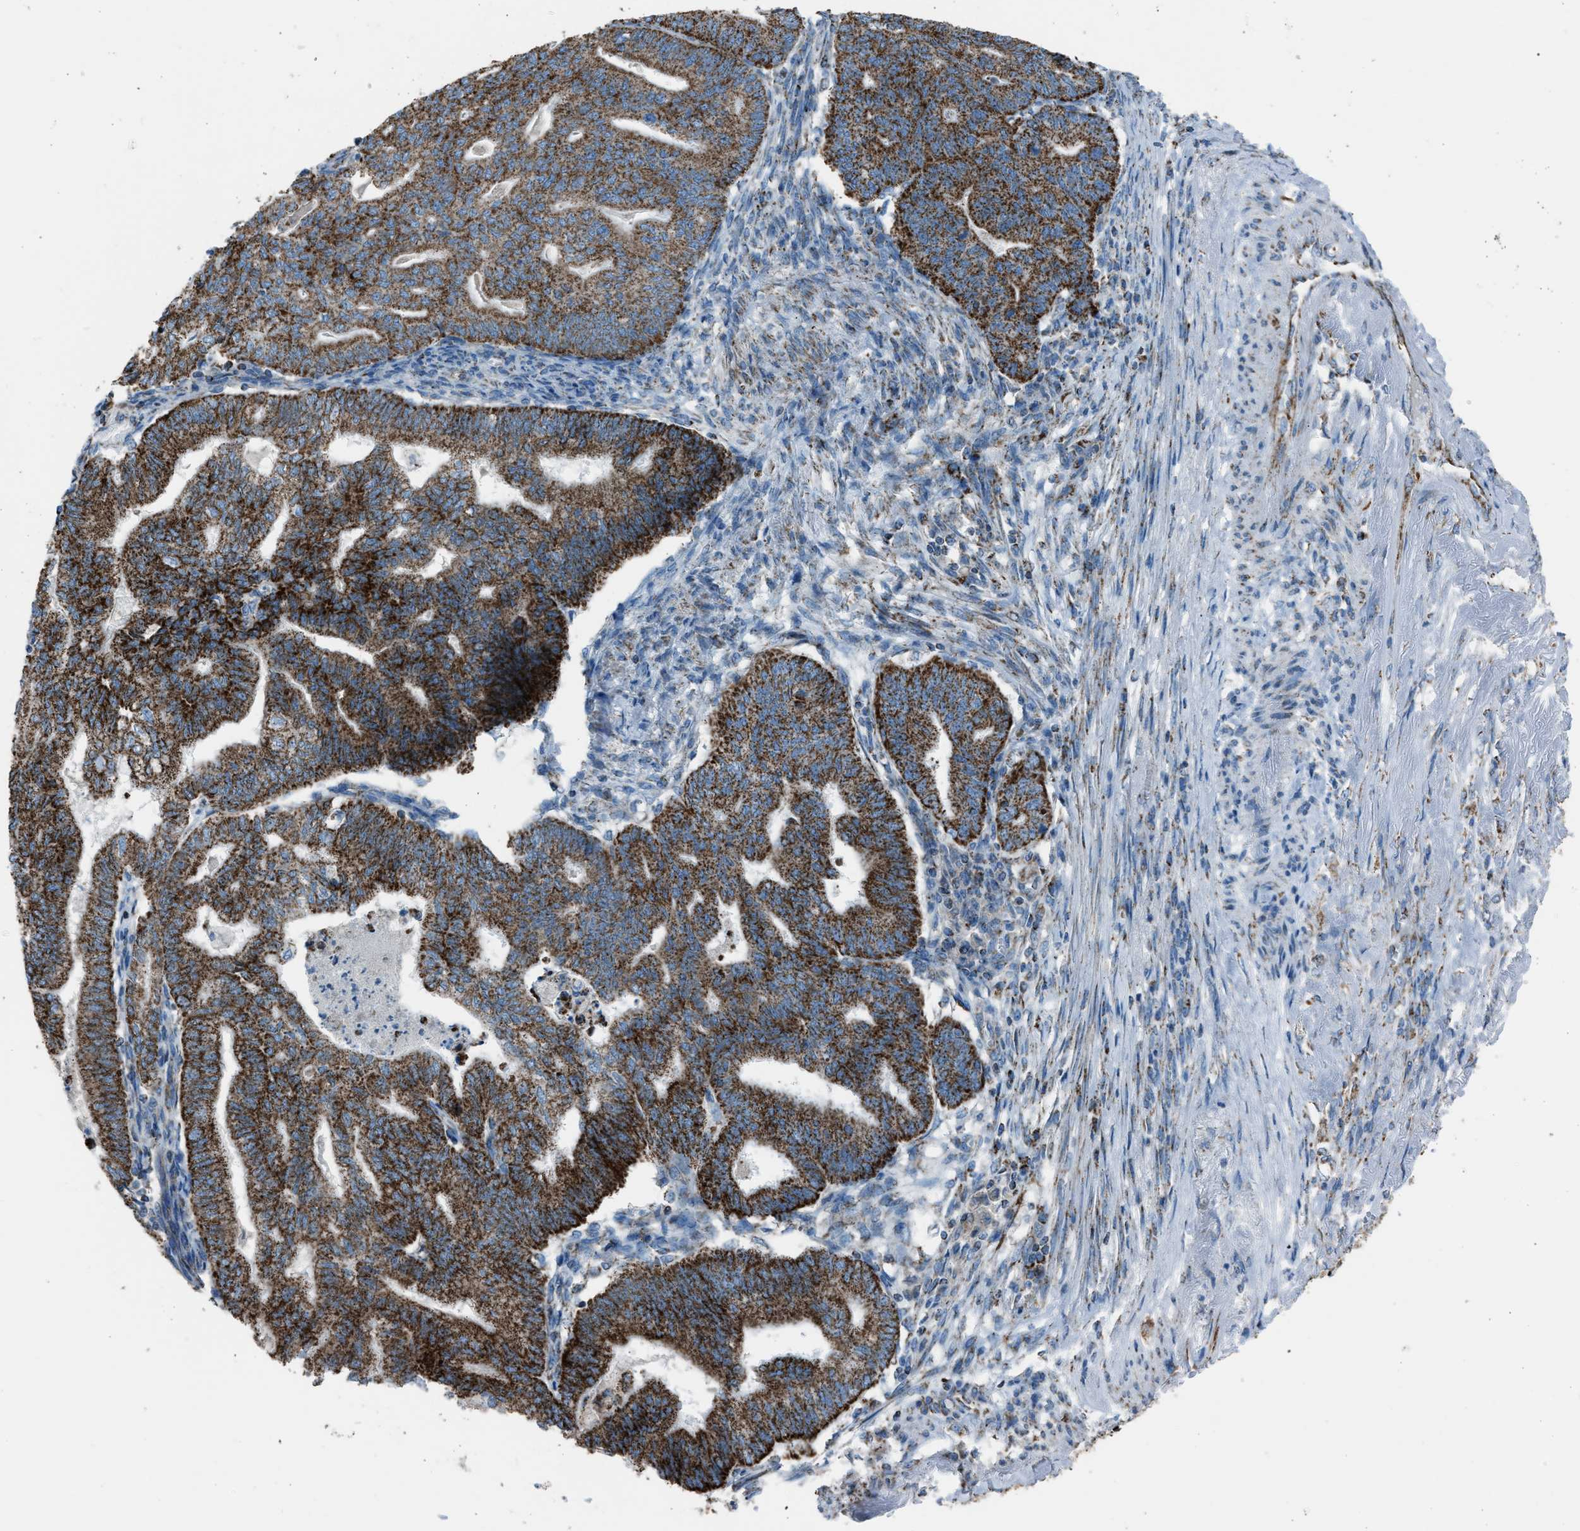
{"staining": {"intensity": "strong", "quantity": ">75%", "location": "cytoplasmic/membranous"}, "tissue": "endometrial cancer", "cell_type": "Tumor cells", "image_type": "cancer", "snomed": [{"axis": "morphology", "description": "Polyp, NOS"}, {"axis": "morphology", "description": "Adenocarcinoma, NOS"}, {"axis": "morphology", "description": "Adenoma, NOS"}, {"axis": "topography", "description": "Endometrium"}], "caption": "Immunohistochemical staining of endometrial adenoma exhibits high levels of strong cytoplasmic/membranous protein positivity in about >75% of tumor cells.", "gene": "MDH2", "patient": {"sex": "female", "age": 79}}